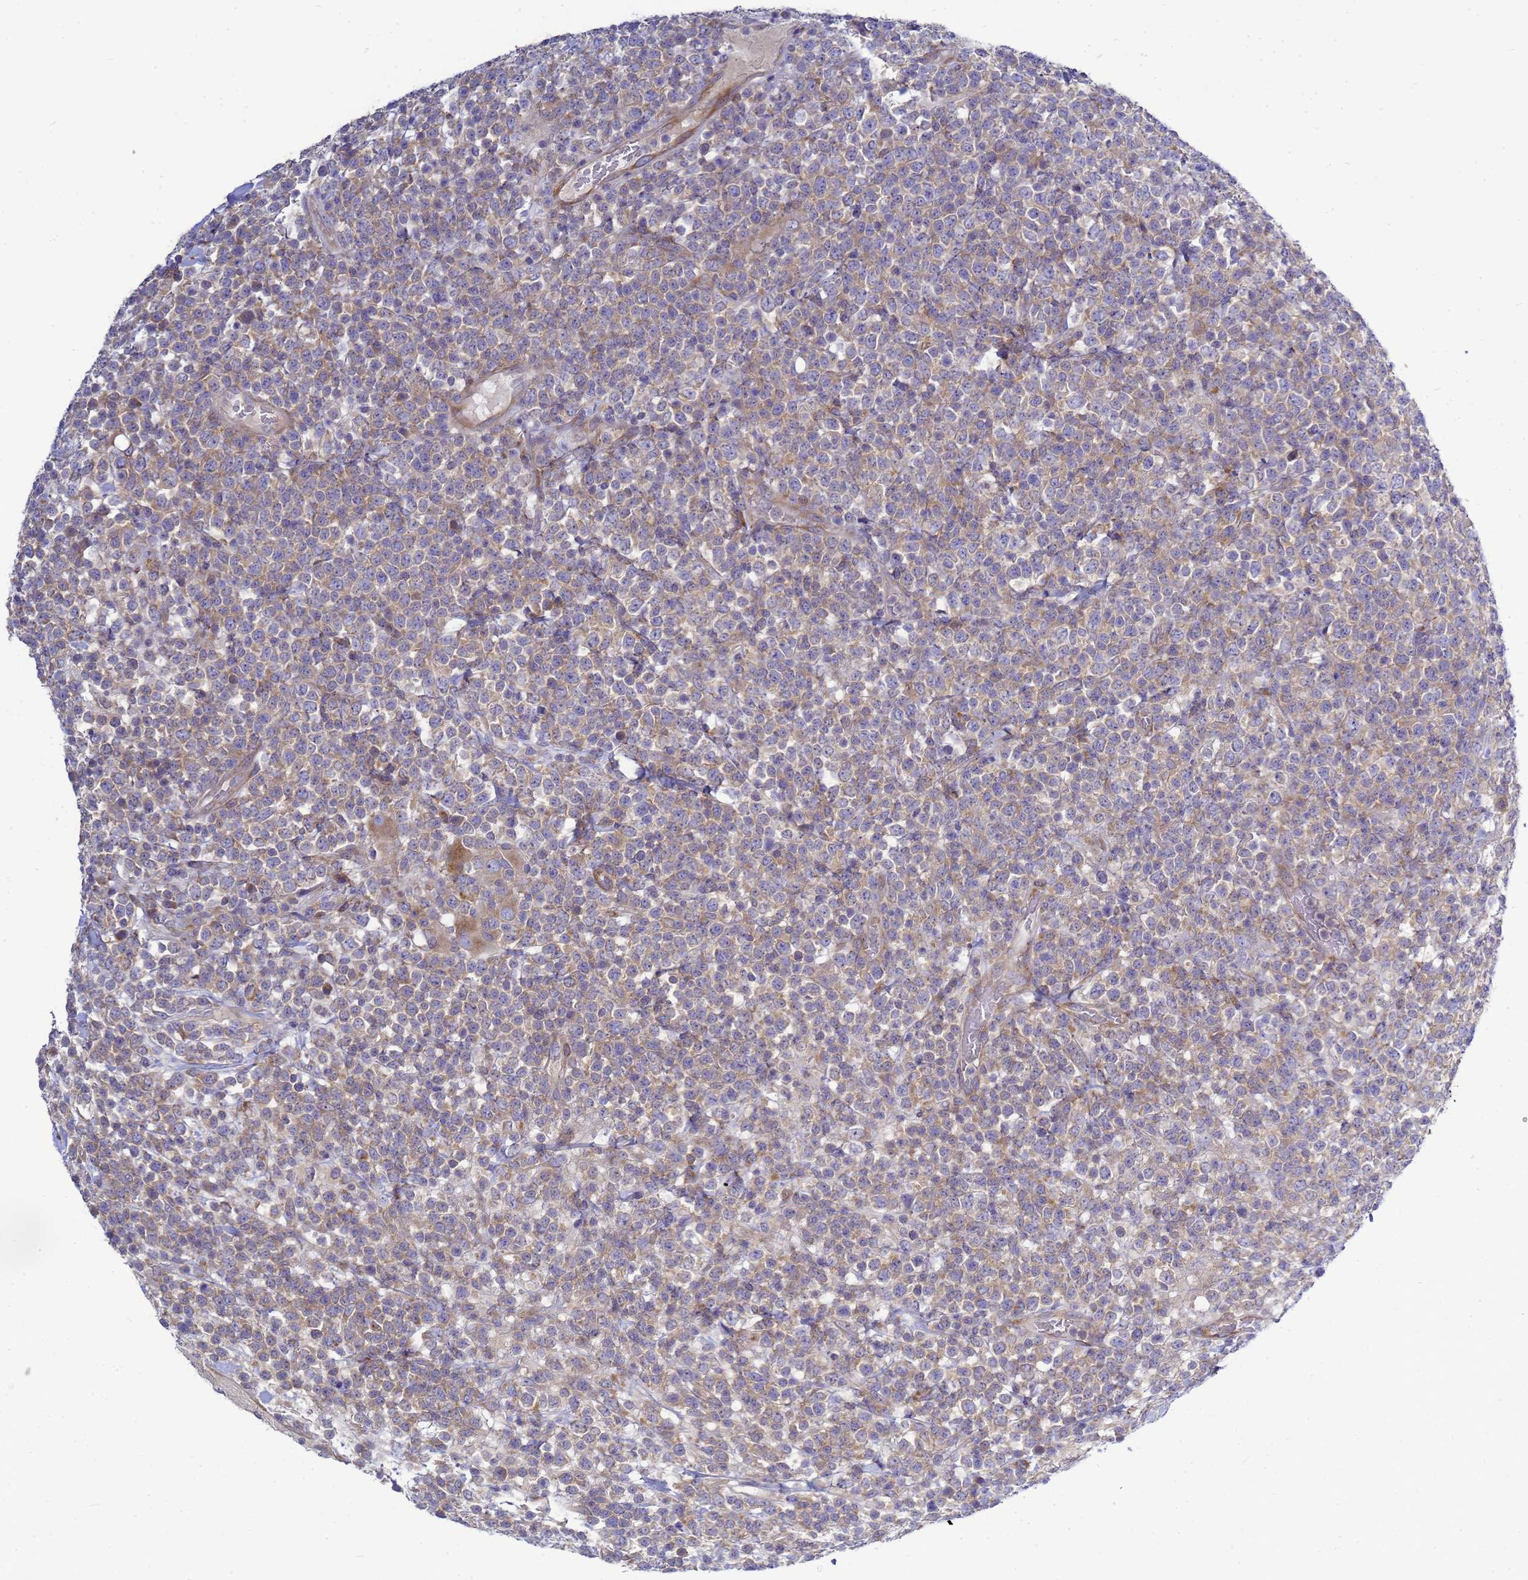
{"staining": {"intensity": "weak", "quantity": "25%-75%", "location": "cytoplasmic/membranous"}, "tissue": "lymphoma", "cell_type": "Tumor cells", "image_type": "cancer", "snomed": [{"axis": "morphology", "description": "Malignant lymphoma, non-Hodgkin's type, High grade"}, {"axis": "topography", "description": "Colon"}], "caption": "DAB (3,3'-diaminobenzidine) immunohistochemical staining of human lymphoma exhibits weak cytoplasmic/membranous protein staining in about 25%-75% of tumor cells.", "gene": "MON1B", "patient": {"sex": "female", "age": 53}}